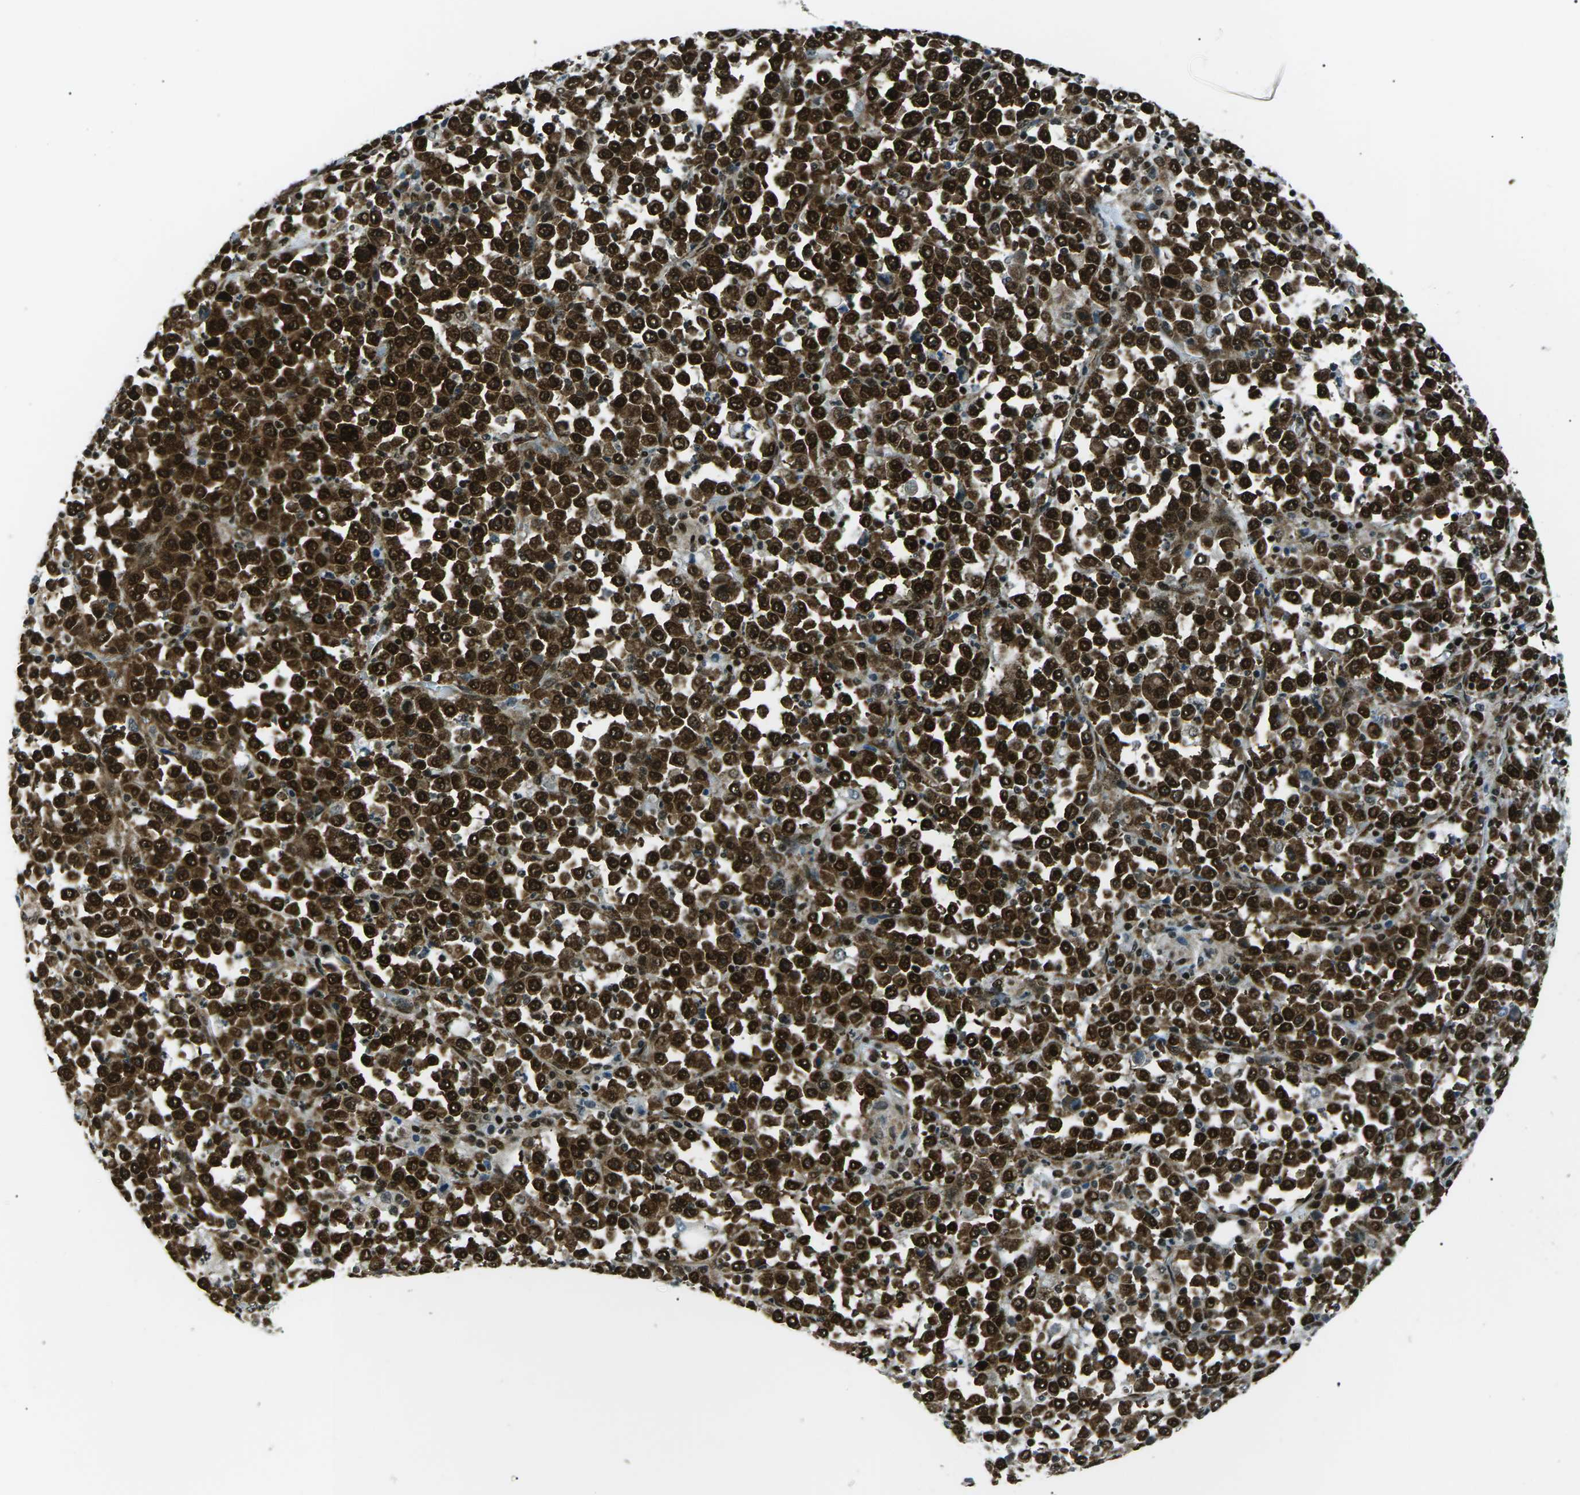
{"staining": {"intensity": "strong", "quantity": ">75%", "location": "nuclear"}, "tissue": "stomach cancer", "cell_type": "Tumor cells", "image_type": "cancer", "snomed": [{"axis": "morphology", "description": "Normal tissue, NOS"}, {"axis": "morphology", "description": "Adenocarcinoma, NOS"}, {"axis": "topography", "description": "Stomach, upper"}, {"axis": "topography", "description": "Stomach"}], "caption": "Immunohistochemistry (IHC) of human stomach cancer (adenocarcinoma) reveals high levels of strong nuclear staining in approximately >75% of tumor cells.", "gene": "HNRNPK", "patient": {"sex": "male", "age": 59}}